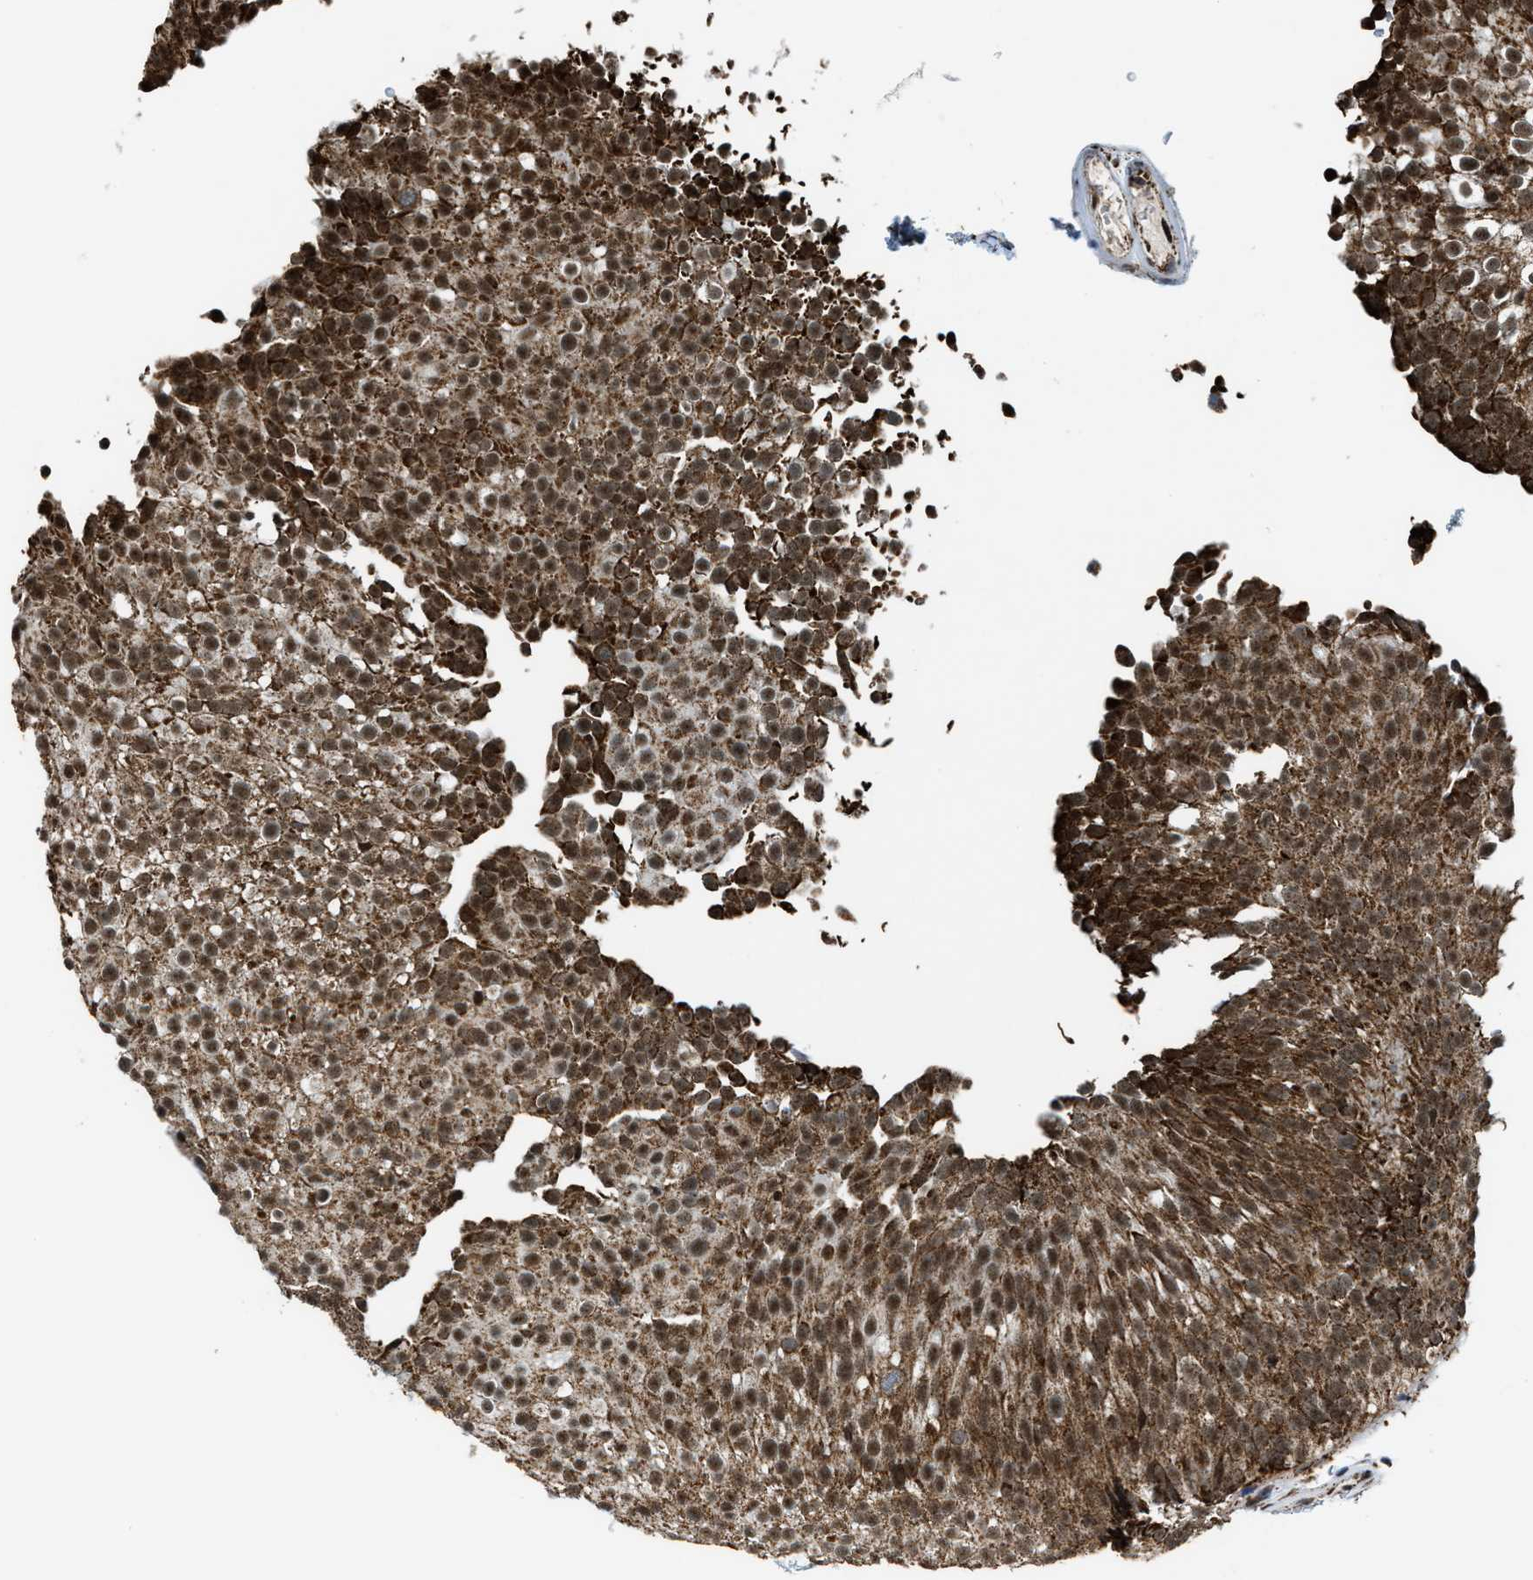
{"staining": {"intensity": "strong", "quantity": ">75%", "location": "cytoplasmic/membranous,nuclear"}, "tissue": "urothelial cancer", "cell_type": "Tumor cells", "image_type": "cancer", "snomed": [{"axis": "morphology", "description": "Urothelial carcinoma, Low grade"}, {"axis": "topography", "description": "Urinary bladder"}], "caption": "The micrograph shows immunohistochemical staining of urothelial carcinoma (low-grade). There is strong cytoplasmic/membranous and nuclear staining is seen in about >75% of tumor cells.", "gene": "HIBADH", "patient": {"sex": "male", "age": 78}}